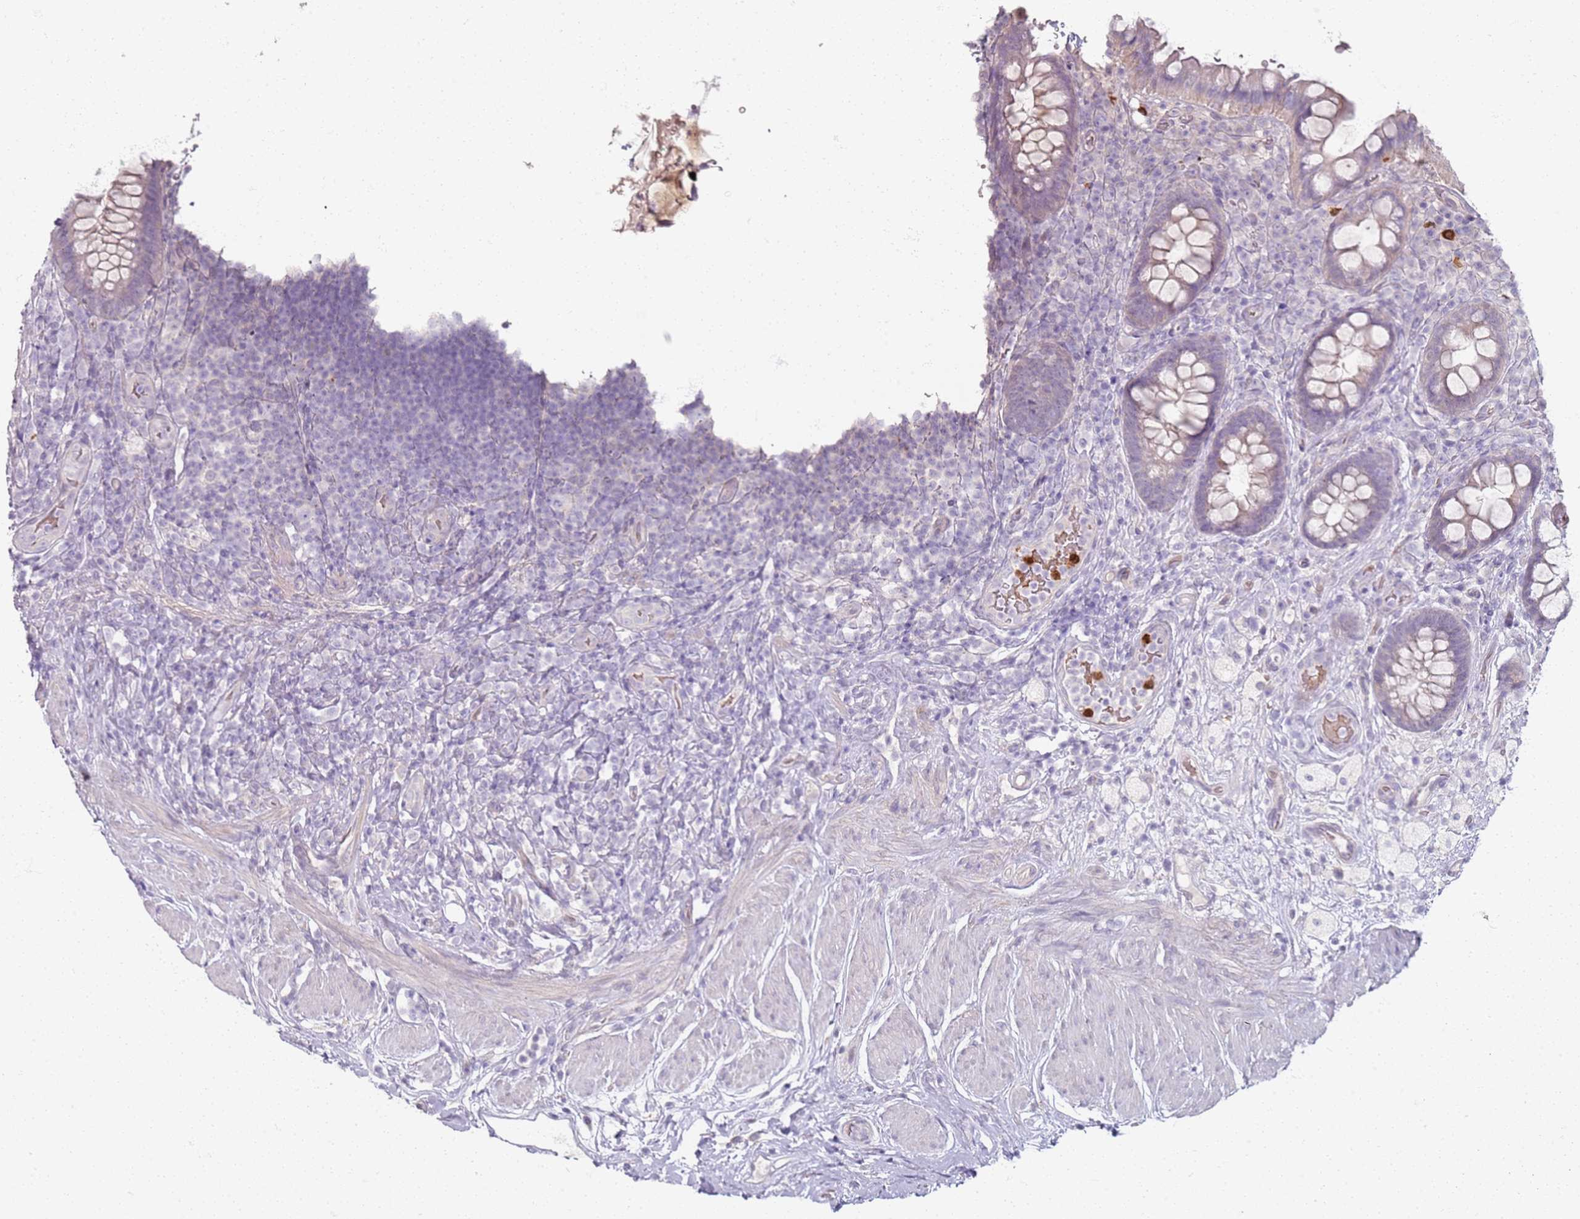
{"staining": {"intensity": "weak", "quantity": "<25%", "location": "cytoplasmic/membranous"}, "tissue": "rectum", "cell_type": "Glandular cells", "image_type": "normal", "snomed": [{"axis": "morphology", "description": "Normal tissue, NOS"}, {"axis": "topography", "description": "Rectum"}, {"axis": "topography", "description": "Peripheral nerve tissue"}], "caption": "This is an IHC micrograph of benign rectum. There is no staining in glandular cells.", "gene": "CD40LG", "patient": {"sex": "female", "age": 69}}